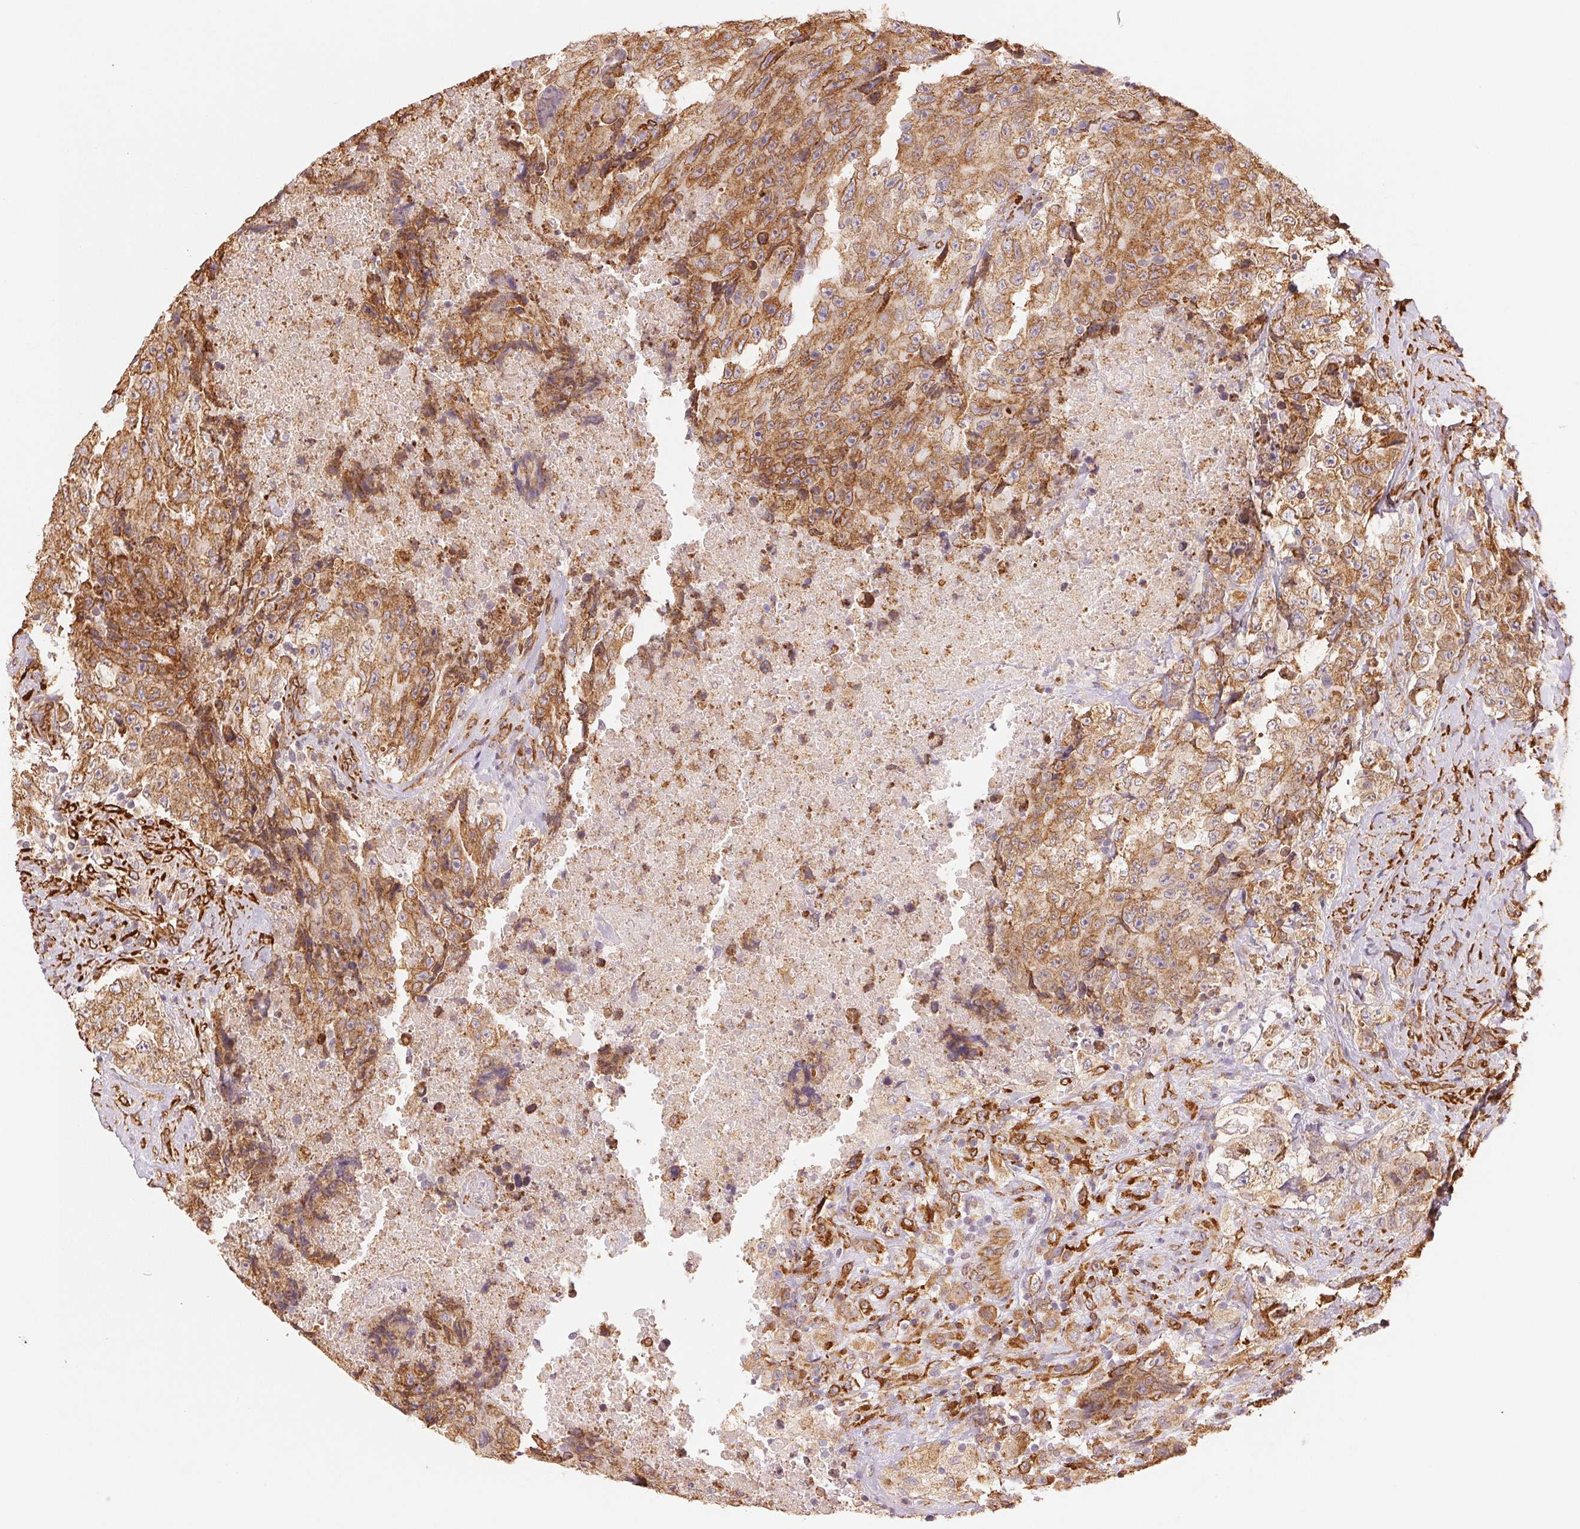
{"staining": {"intensity": "moderate", "quantity": ">75%", "location": "cytoplasmic/membranous"}, "tissue": "testis cancer", "cell_type": "Tumor cells", "image_type": "cancer", "snomed": [{"axis": "morphology", "description": "Carcinoma, Embryonal, NOS"}, {"axis": "topography", "description": "Testis"}], "caption": "Testis cancer stained for a protein demonstrates moderate cytoplasmic/membranous positivity in tumor cells.", "gene": "RCN3", "patient": {"sex": "male", "age": 24}}